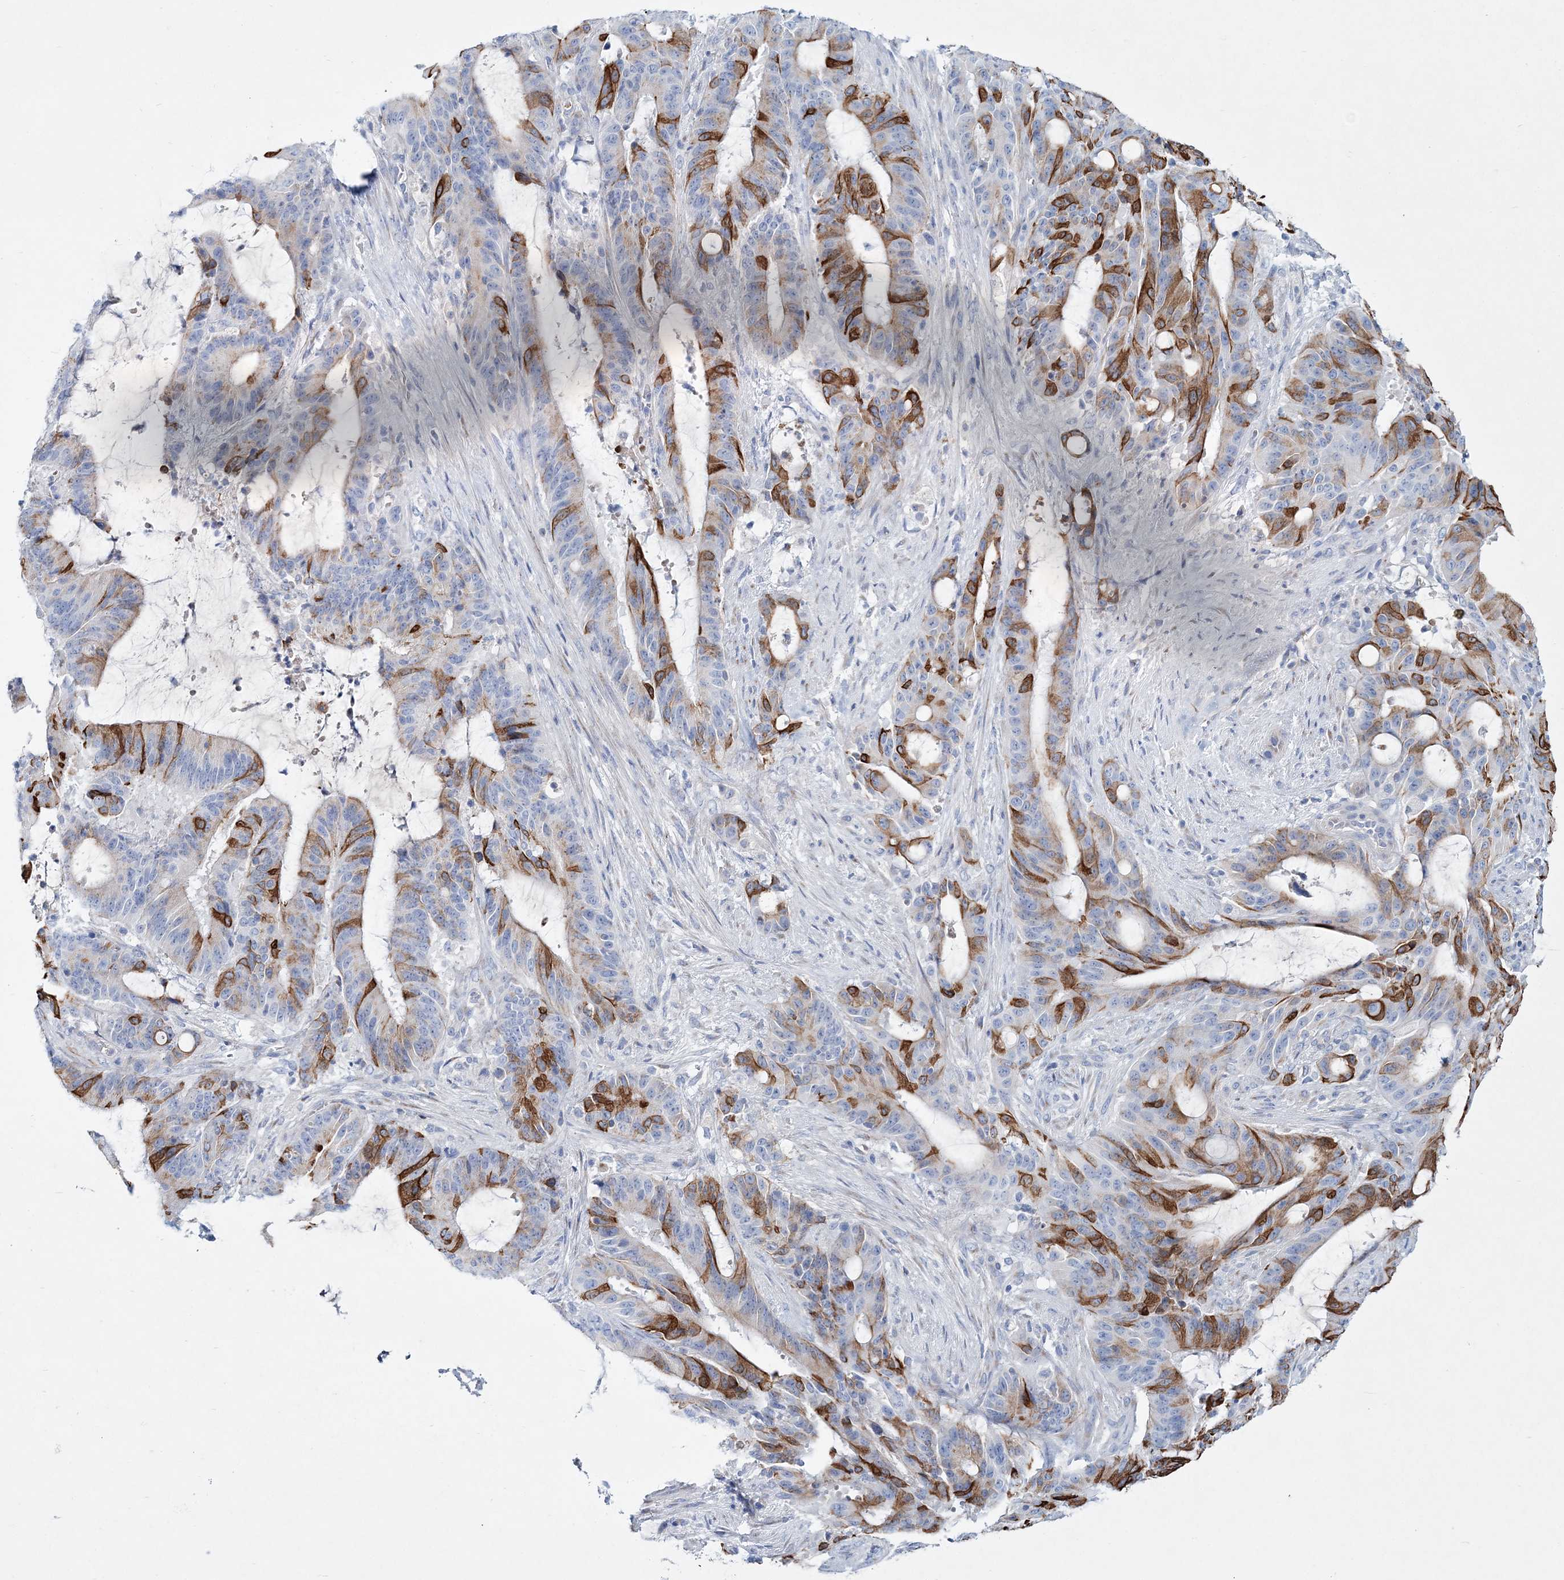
{"staining": {"intensity": "strong", "quantity": "25%-75%", "location": "cytoplasmic/membranous"}, "tissue": "liver cancer", "cell_type": "Tumor cells", "image_type": "cancer", "snomed": [{"axis": "morphology", "description": "Normal tissue, NOS"}, {"axis": "morphology", "description": "Cholangiocarcinoma"}, {"axis": "topography", "description": "Liver"}, {"axis": "topography", "description": "Peripheral nerve tissue"}], "caption": "Liver cancer tissue demonstrates strong cytoplasmic/membranous expression in approximately 25%-75% of tumor cells (Stains: DAB (3,3'-diaminobenzidine) in brown, nuclei in blue, Microscopy: brightfield microscopy at high magnification).", "gene": "ADGRL1", "patient": {"sex": "female", "age": 73}}